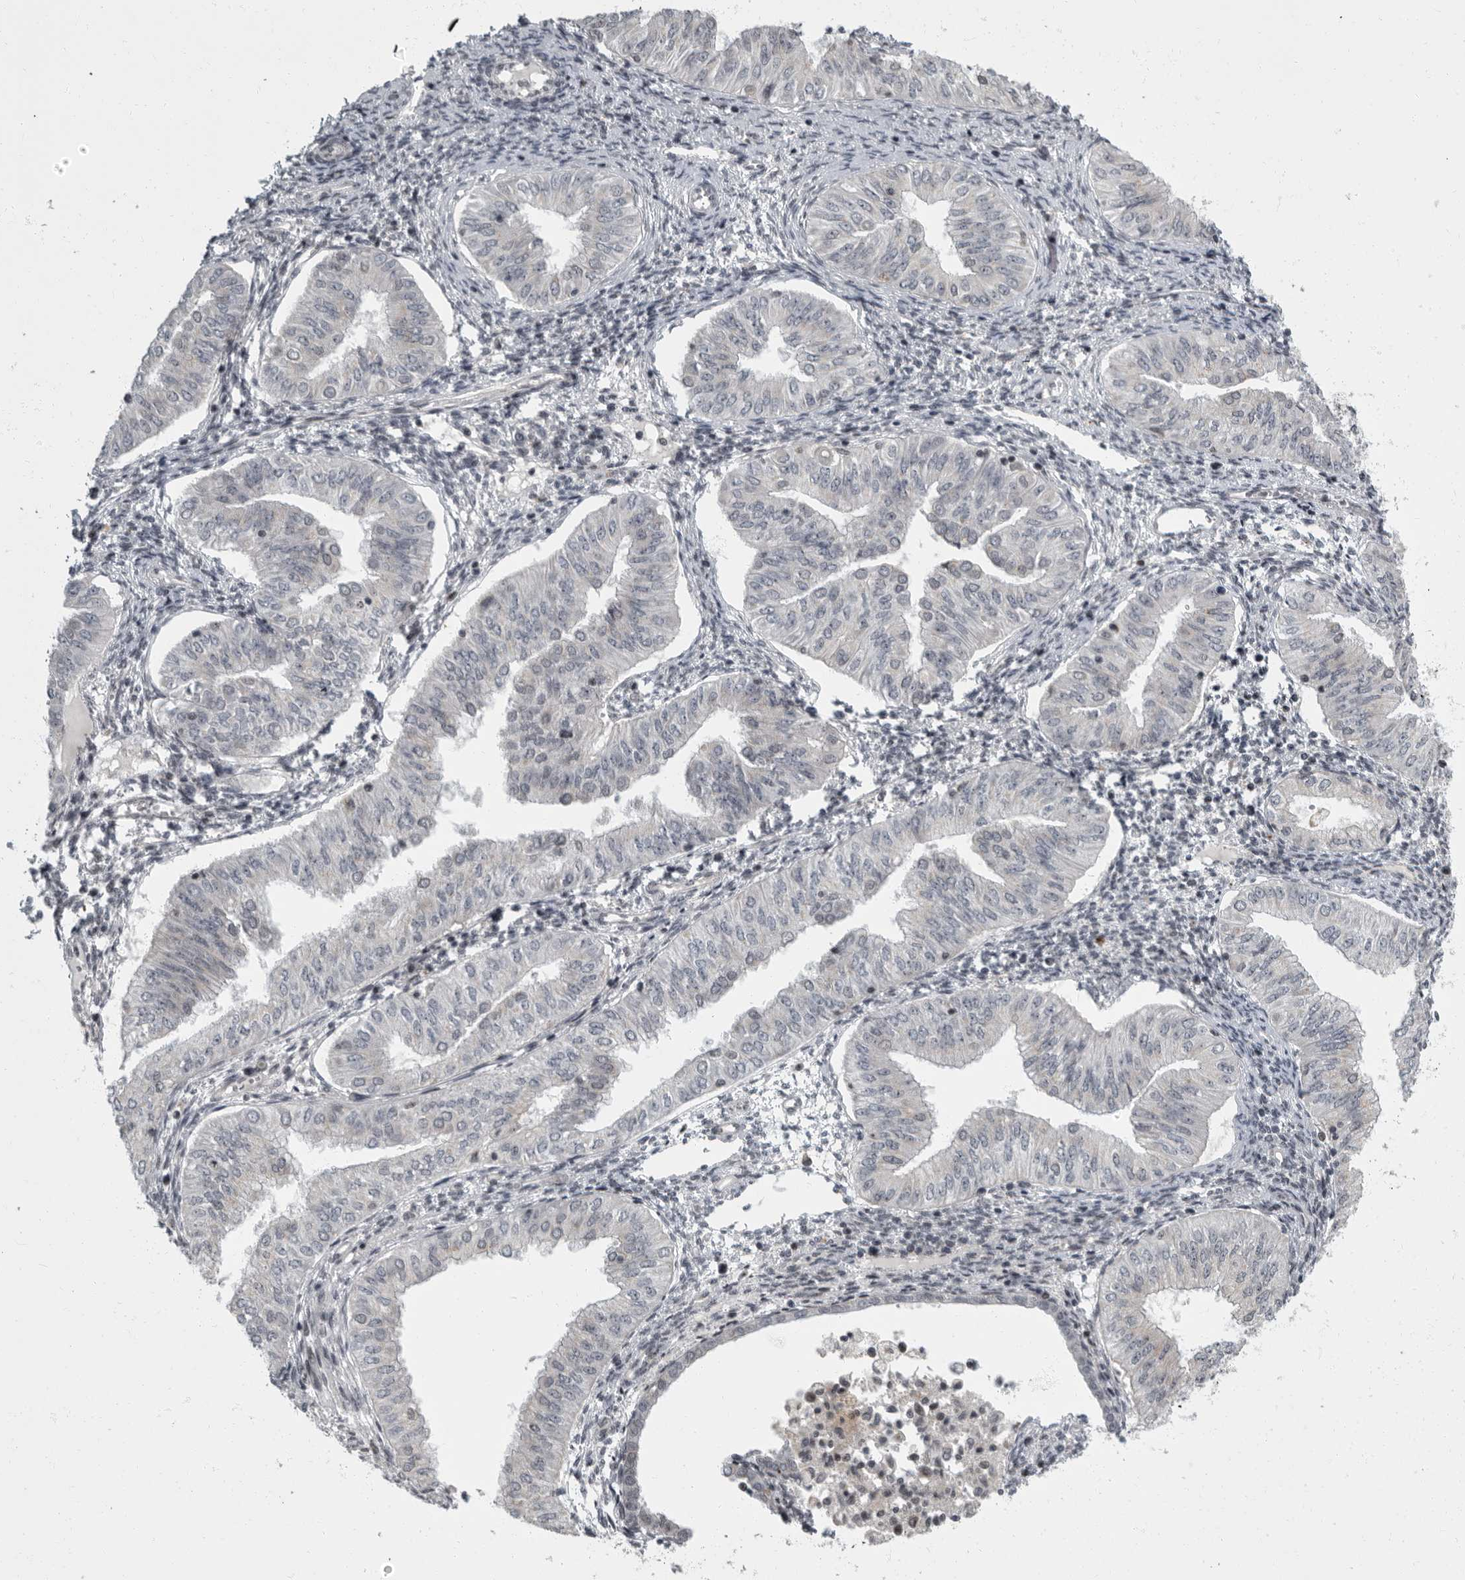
{"staining": {"intensity": "negative", "quantity": "none", "location": "none"}, "tissue": "endometrial cancer", "cell_type": "Tumor cells", "image_type": "cancer", "snomed": [{"axis": "morphology", "description": "Normal tissue, NOS"}, {"axis": "morphology", "description": "Adenocarcinoma, NOS"}, {"axis": "topography", "description": "Endometrium"}], "caption": "The immunohistochemistry (IHC) image has no significant staining in tumor cells of adenocarcinoma (endometrial) tissue.", "gene": "EVI5", "patient": {"sex": "female", "age": 53}}